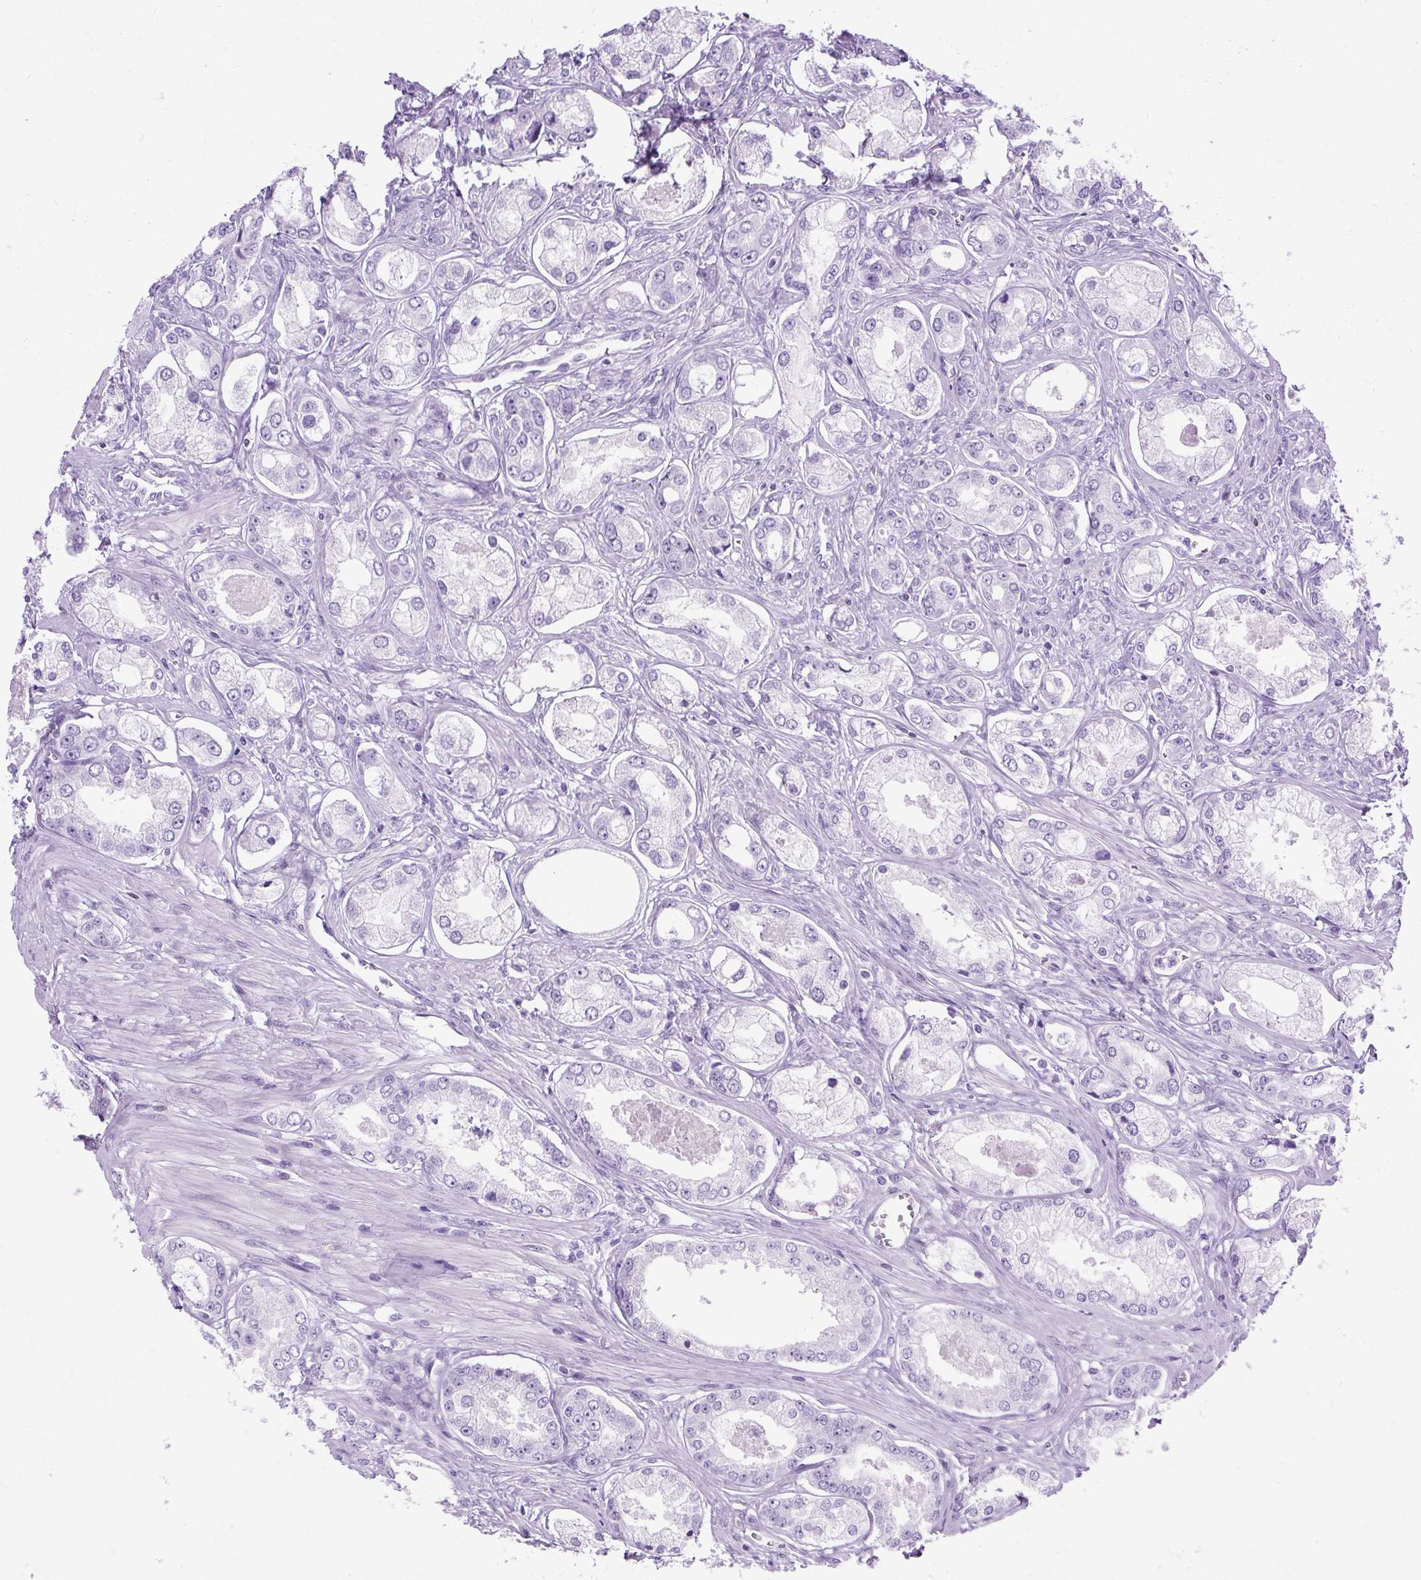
{"staining": {"intensity": "negative", "quantity": "none", "location": "none"}, "tissue": "prostate cancer", "cell_type": "Tumor cells", "image_type": "cancer", "snomed": [{"axis": "morphology", "description": "Adenocarcinoma, Low grade"}, {"axis": "topography", "description": "Prostate"}], "caption": "Immunohistochemistry histopathology image of human prostate cancer (low-grade adenocarcinoma) stained for a protein (brown), which shows no staining in tumor cells. (Immunohistochemistry (ihc), brightfield microscopy, high magnification).", "gene": "PVALB", "patient": {"sex": "male", "age": 68}}